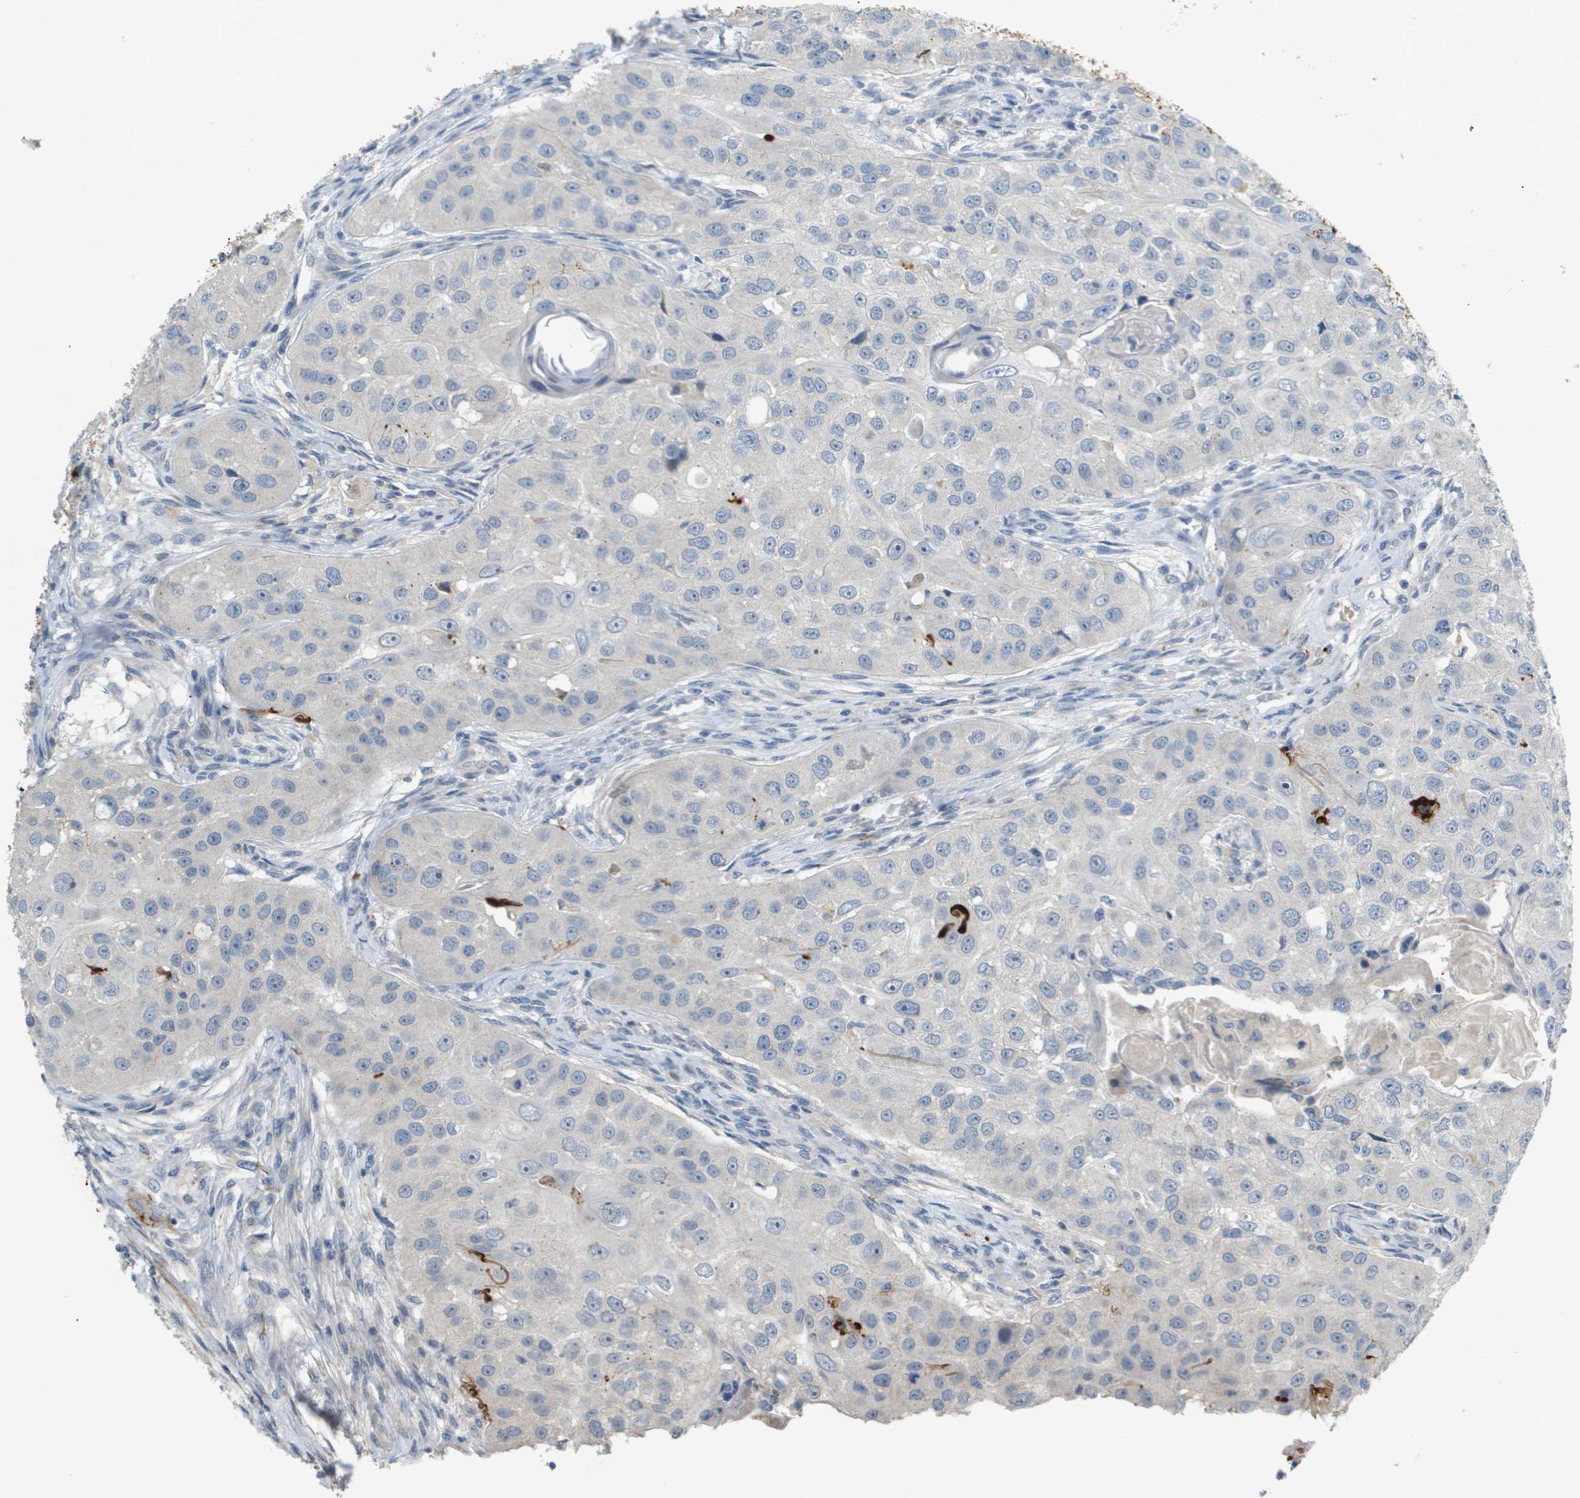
{"staining": {"intensity": "negative", "quantity": "none", "location": "none"}, "tissue": "head and neck cancer", "cell_type": "Tumor cells", "image_type": "cancer", "snomed": [{"axis": "morphology", "description": "Normal tissue, NOS"}, {"axis": "morphology", "description": "Squamous cell carcinoma, NOS"}, {"axis": "topography", "description": "Skeletal muscle"}, {"axis": "topography", "description": "Head-Neck"}], "caption": "Protein analysis of head and neck cancer (squamous cell carcinoma) exhibits no significant expression in tumor cells. (DAB (3,3'-diaminobenzidine) IHC, high magnification).", "gene": "VTN", "patient": {"sex": "male", "age": 51}}